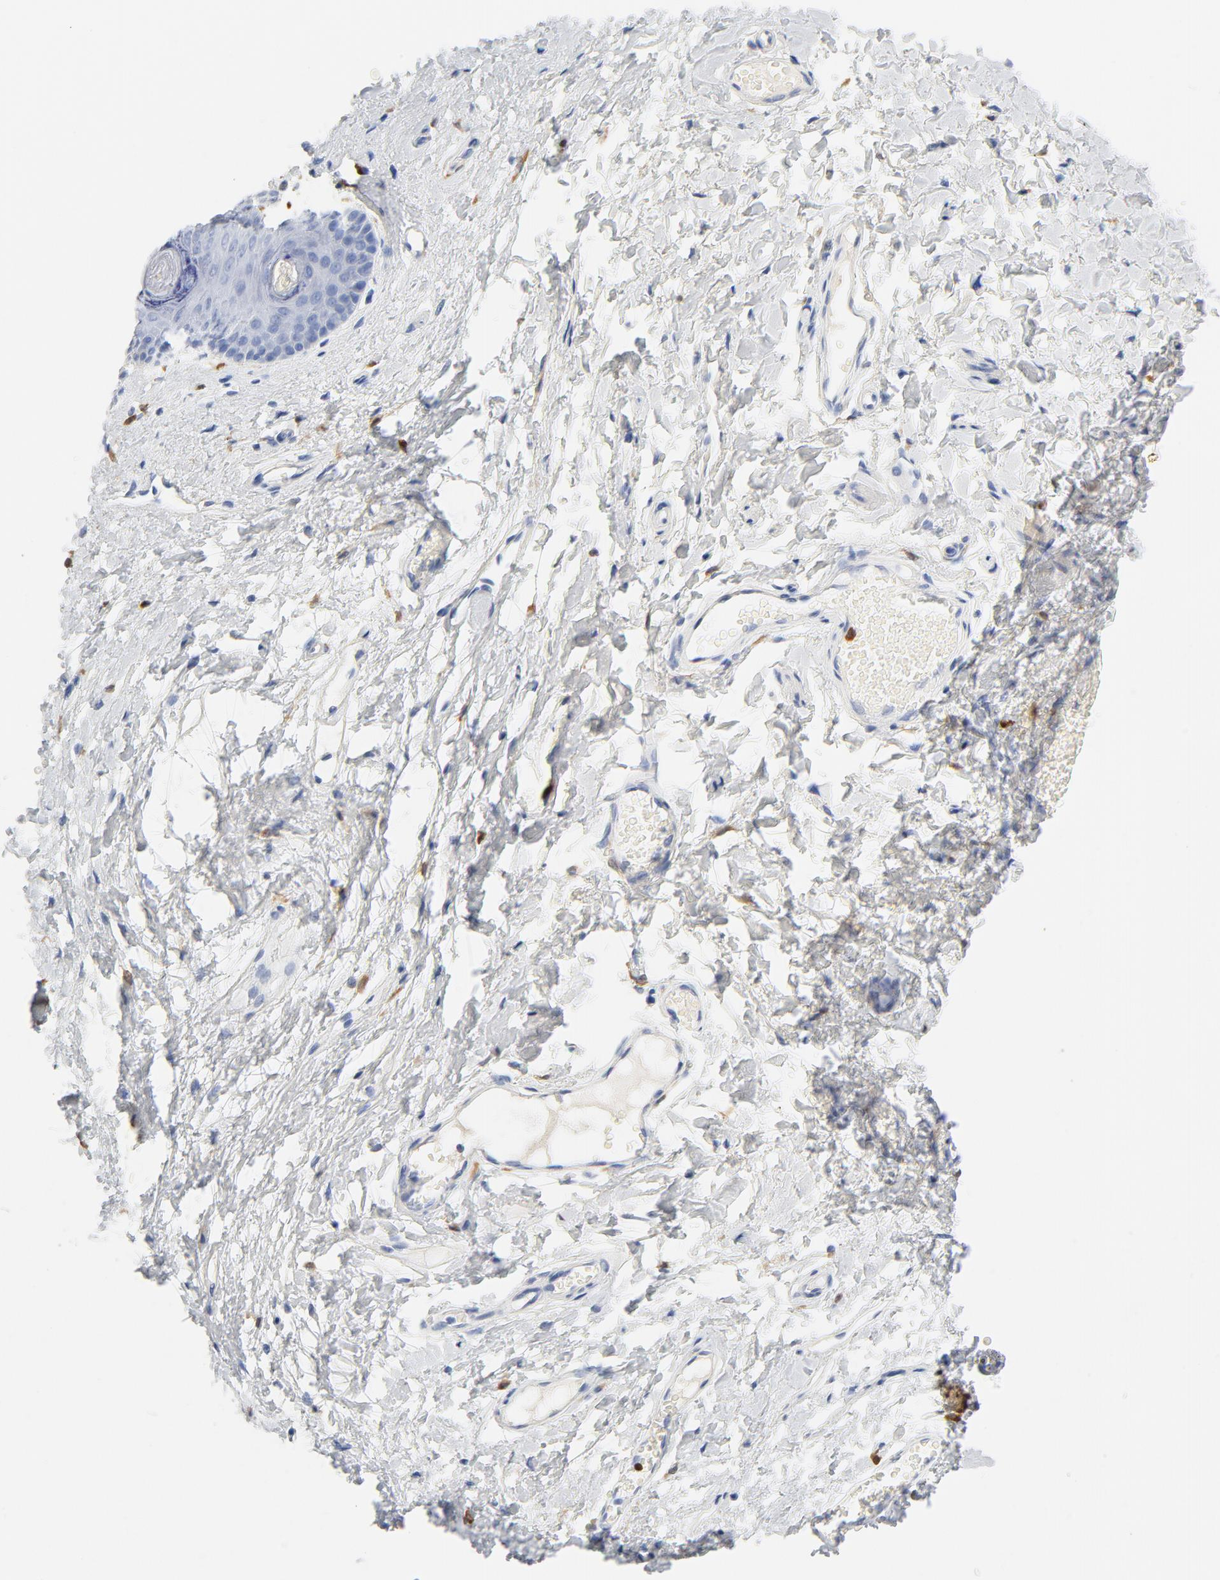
{"staining": {"intensity": "negative", "quantity": "none", "location": "none"}, "tissue": "skin", "cell_type": "Epidermal cells", "image_type": "normal", "snomed": [{"axis": "morphology", "description": "Normal tissue, NOS"}, {"axis": "morphology", "description": "Inflammation, NOS"}, {"axis": "topography", "description": "Vulva"}], "caption": "An IHC micrograph of benign skin is shown. There is no staining in epidermal cells of skin. Nuclei are stained in blue.", "gene": "NCF1", "patient": {"sex": "female", "age": 84}}